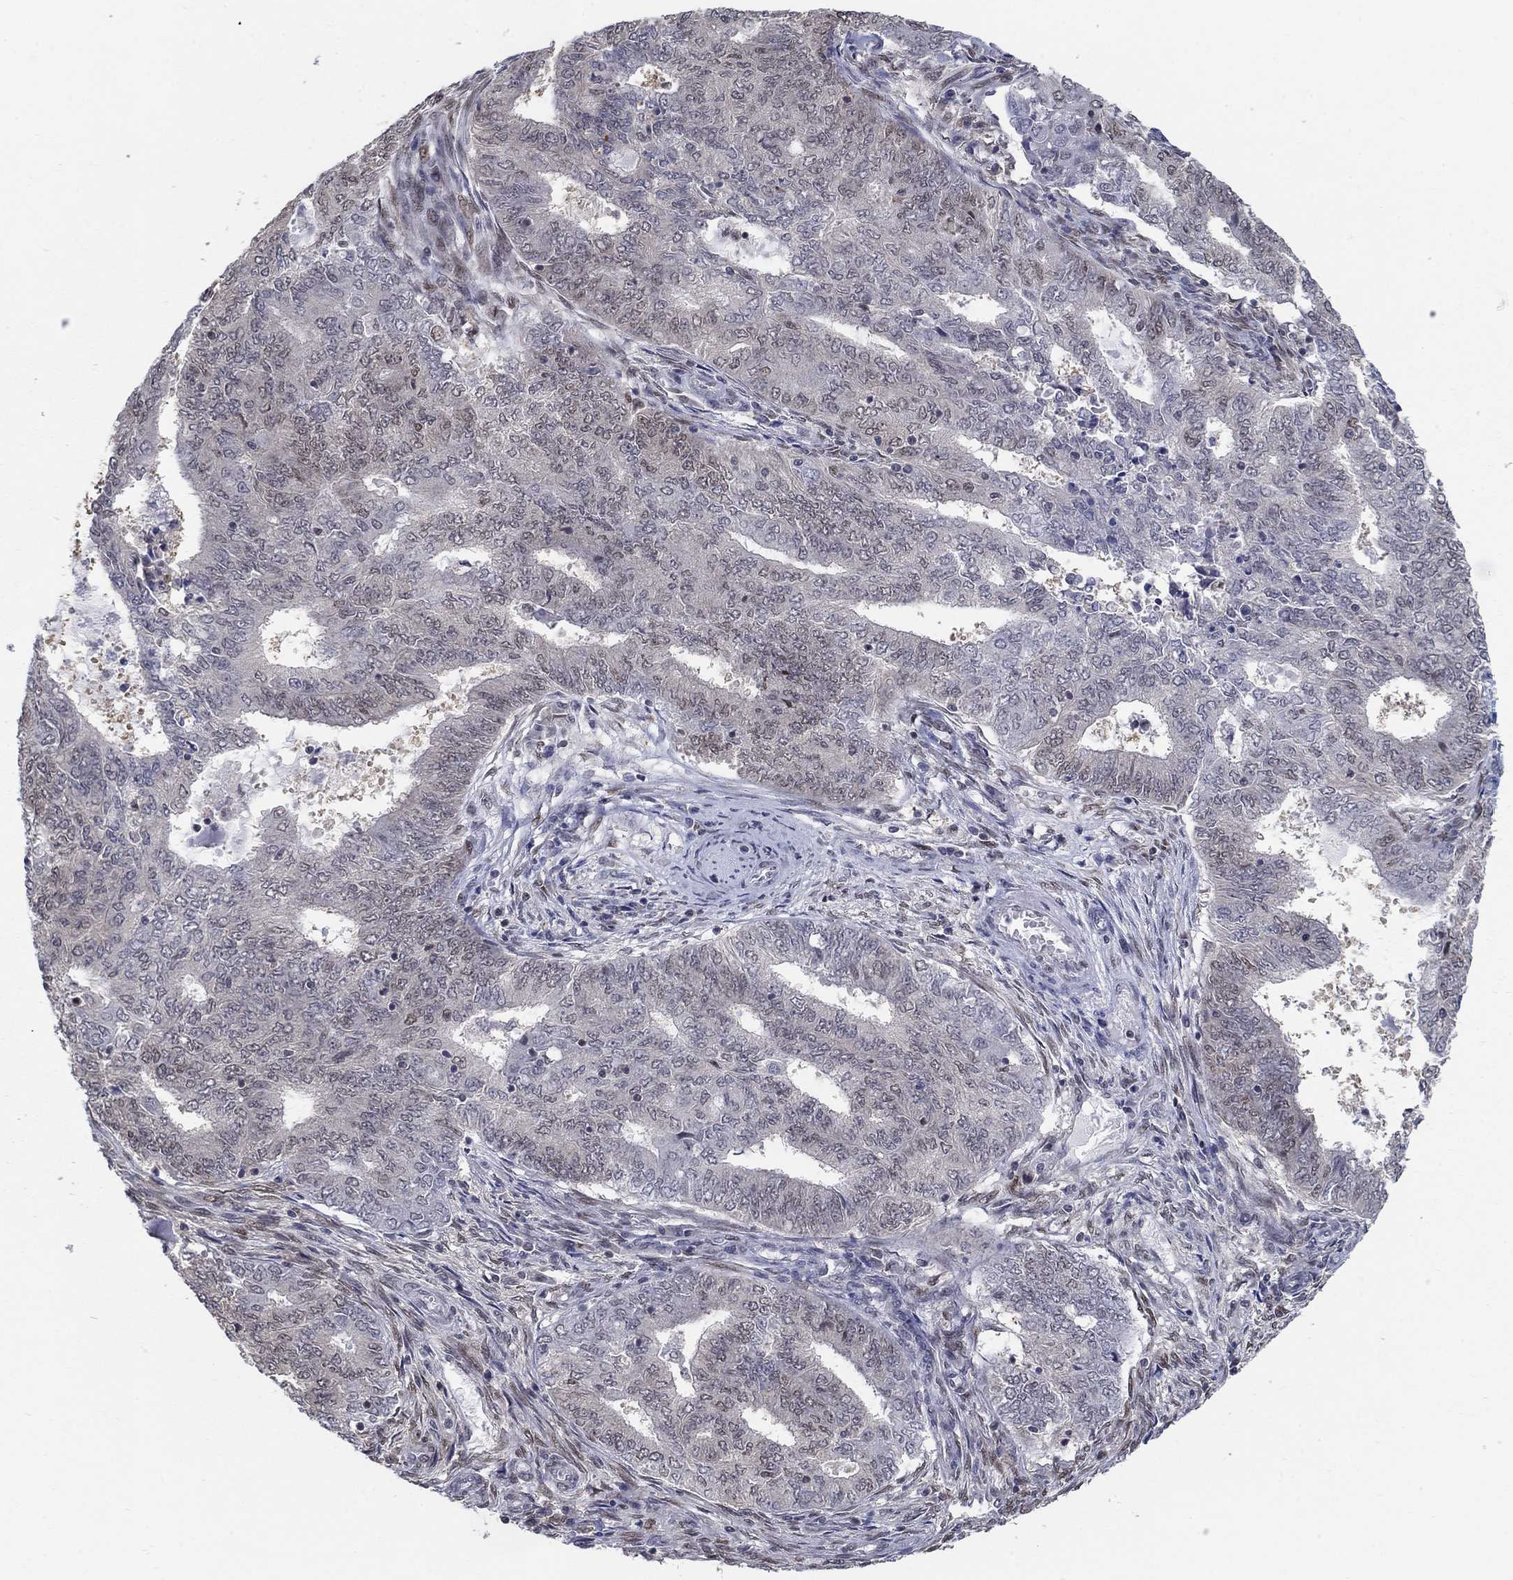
{"staining": {"intensity": "negative", "quantity": "none", "location": "none"}, "tissue": "endometrial cancer", "cell_type": "Tumor cells", "image_type": "cancer", "snomed": [{"axis": "morphology", "description": "Adenocarcinoma, NOS"}, {"axis": "topography", "description": "Endometrium"}], "caption": "IHC of human endometrial cancer reveals no positivity in tumor cells. (DAB IHC visualized using brightfield microscopy, high magnification).", "gene": "CENPE", "patient": {"sex": "female", "age": 62}}